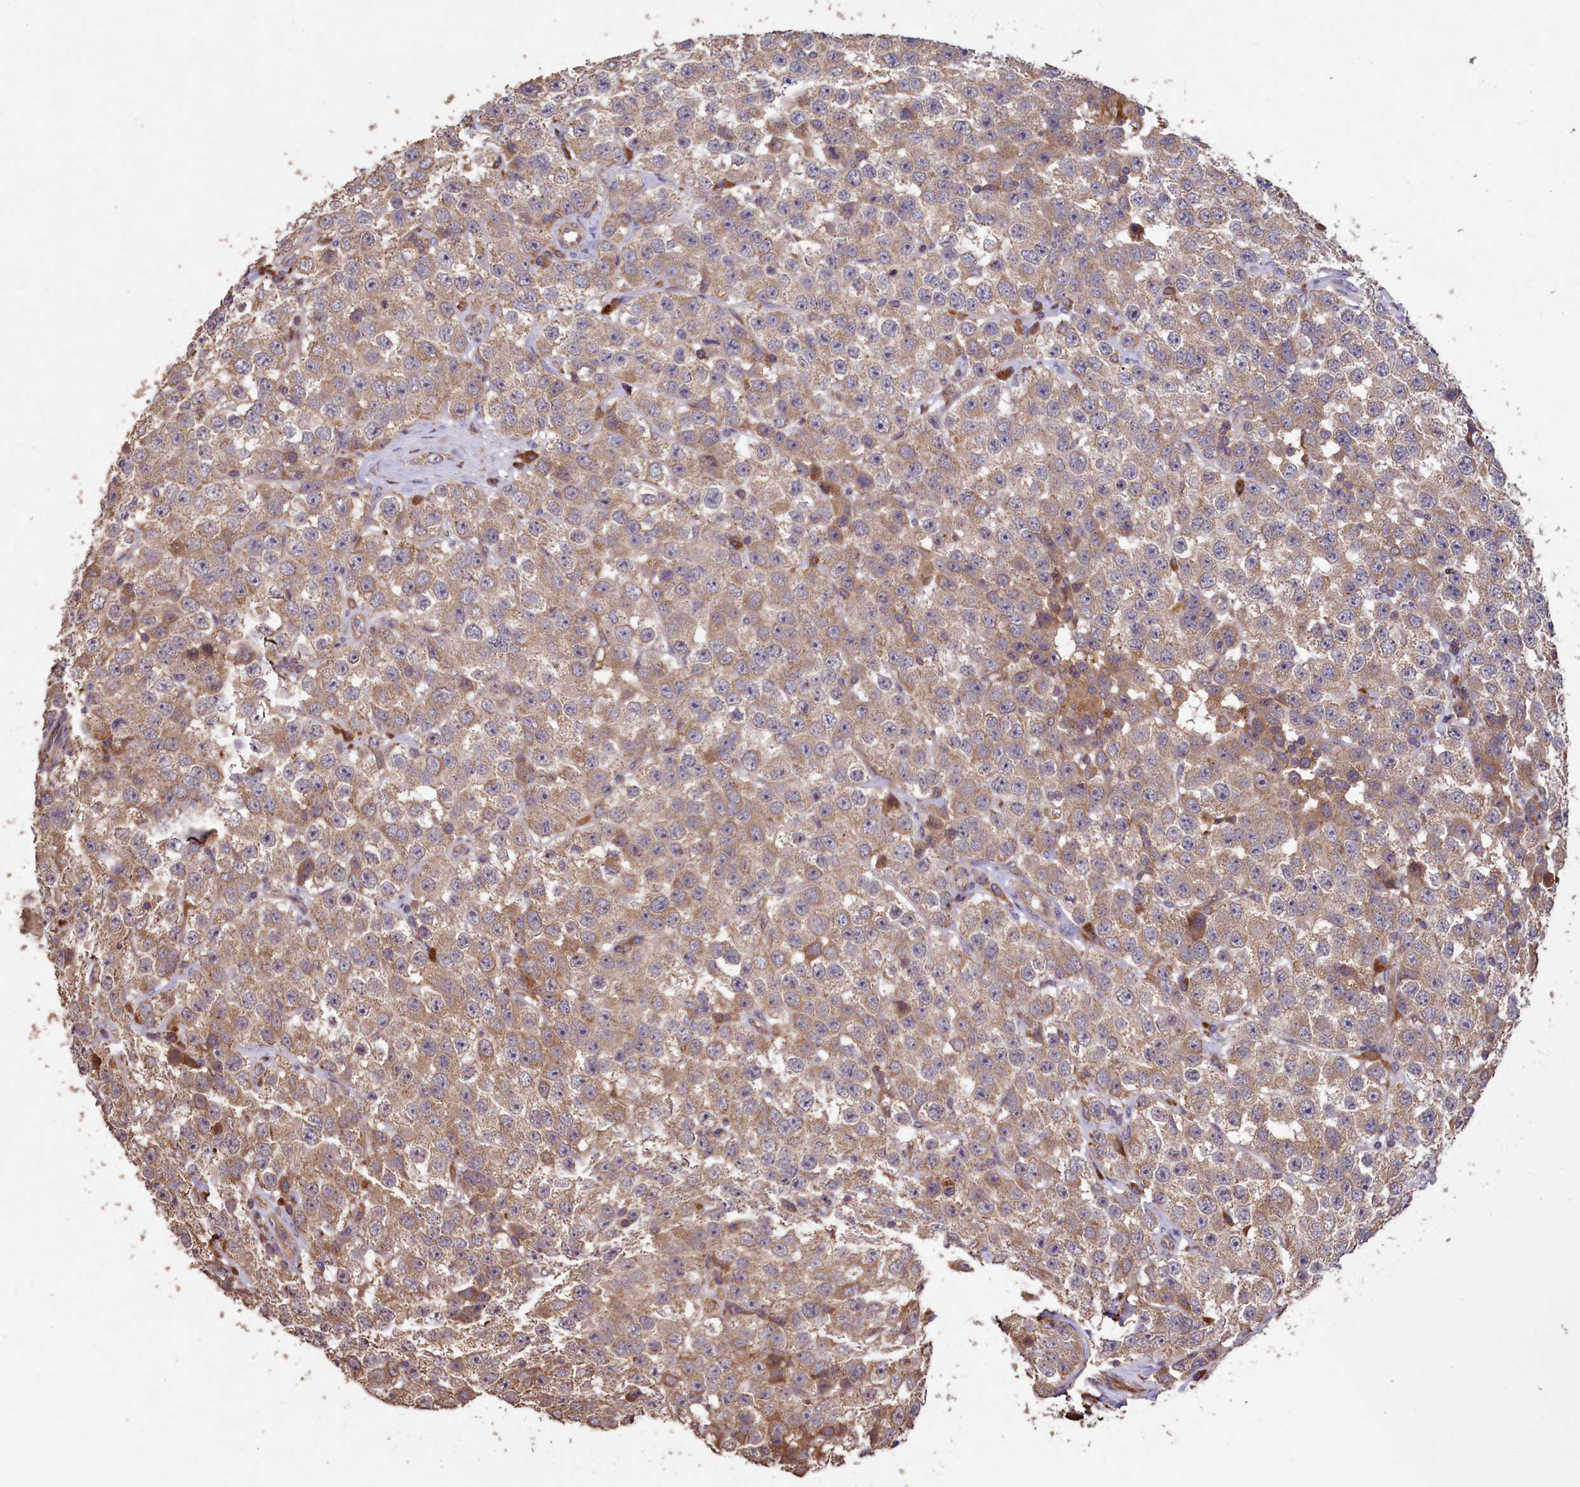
{"staining": {"intensity": "moderate", "quantity": ">75%", "location": "cytoplasmic/membranous"}, "tissue": "testis cancer", "cell_type": "Tumor cells", "image_type": "cancer", "snomed": [{"axis": "morphology", "description": "Seminoma, NOS"}, {"axis": "topography", "description": "Testis"}], "caption": "Immunohistochemical staining of testis seminoma shows medium levels of moderate cytoplasmic/membranous expression in about >75% of tumor cells.", "gene": "TMEM98", "patient": {"sex": "male", "age": 28}}